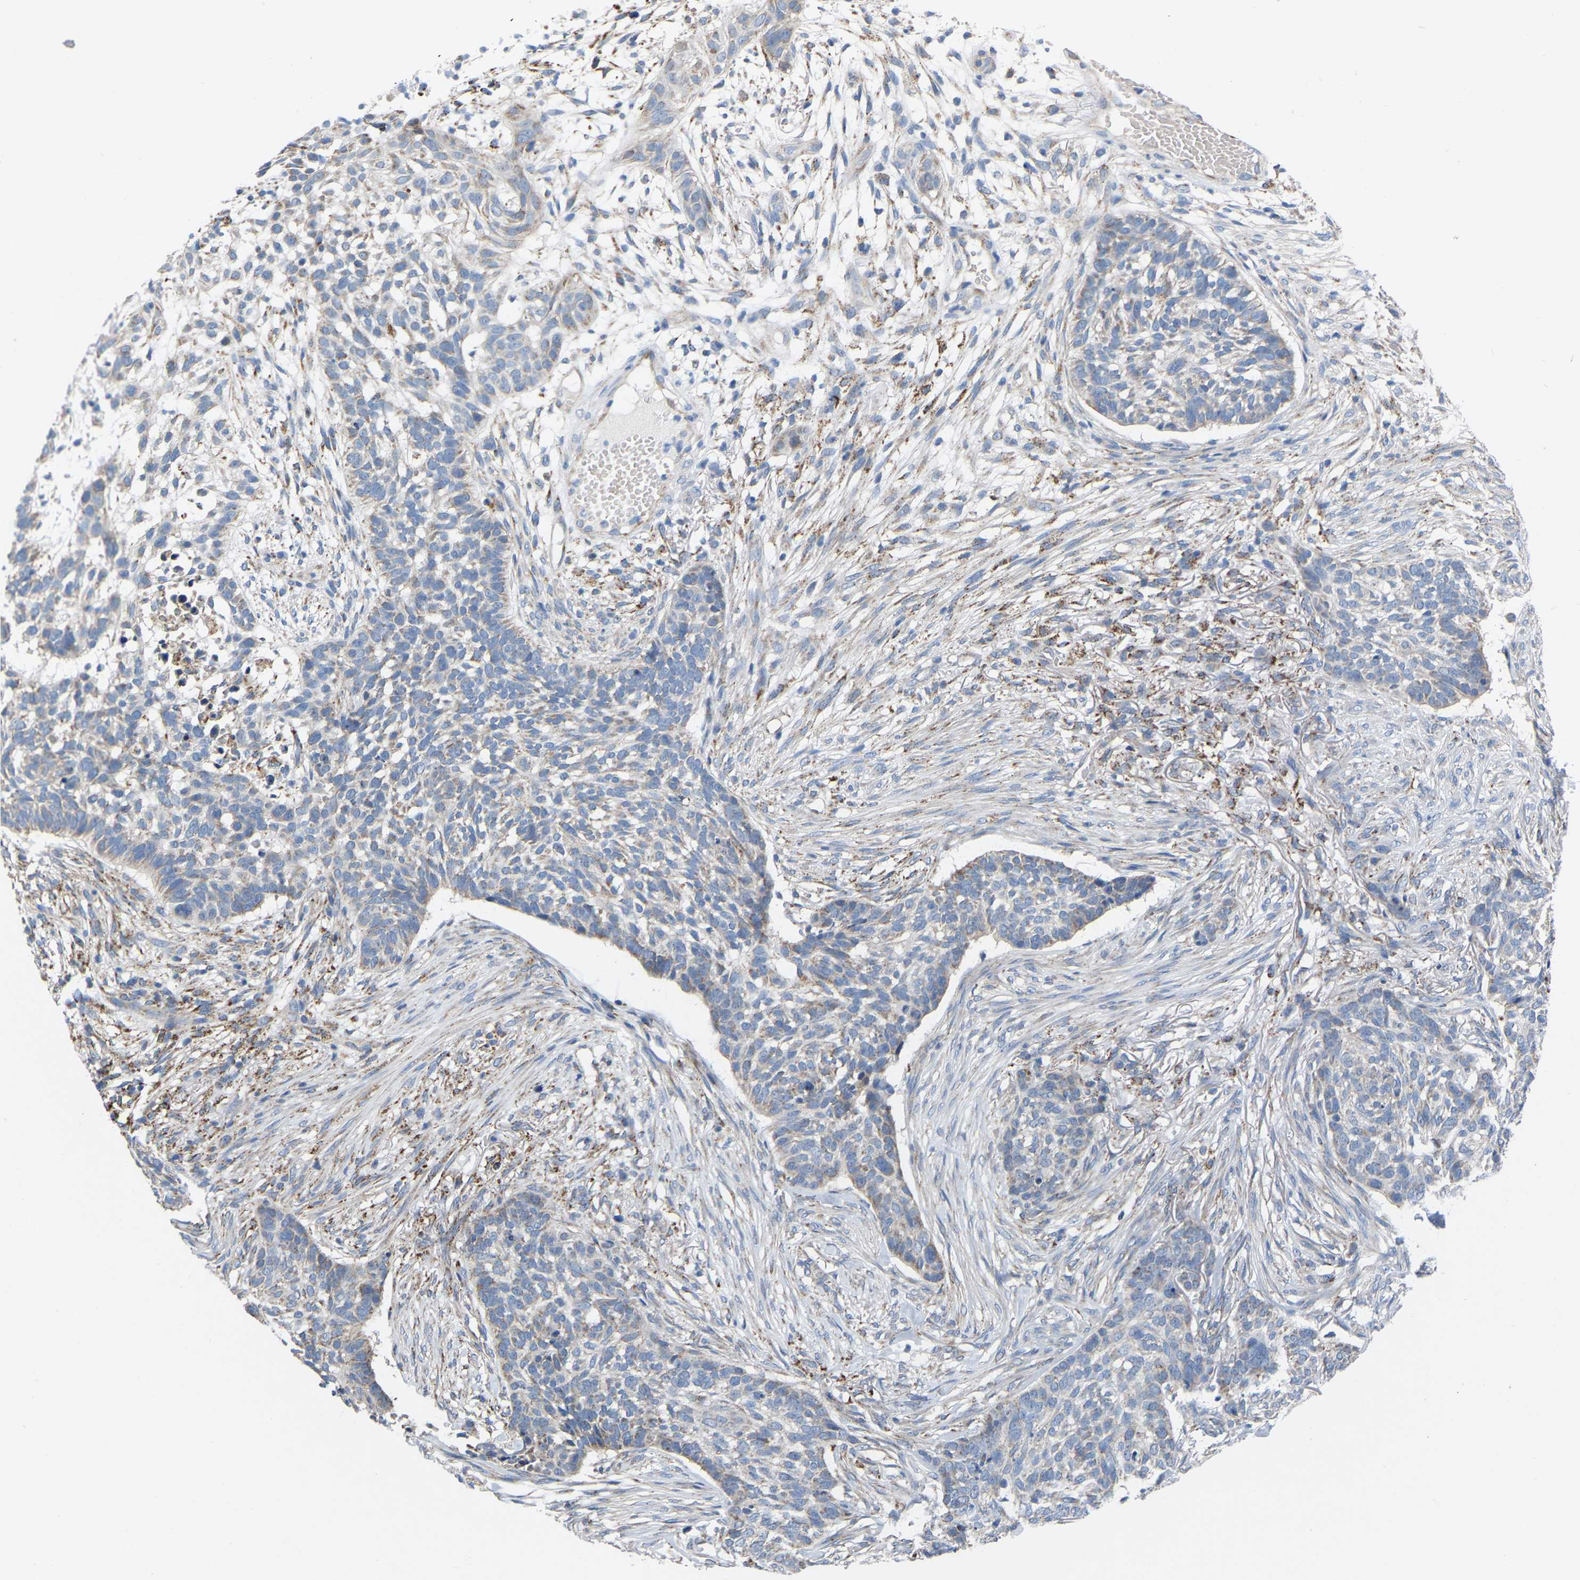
{"staining": {"intensity": "weak", "quantity": "<25%", "location": "cytoplasmic/membranous"}, "tissue": "skin cancer", "cell_type": "Tumor cells", "image_type": "cancer", "snomed": [{"axis": "morphology", "description": "Basal cell carcinoma"}, {"axis": "topography", "description": "Skin"}], "caption": "Immunohistochemistry histopathology image of neoplastic tissue: human skin basal cell carcinoma stained with DAB displays no significant protein staining in tumor cells.", "gene": "BCL10", "patient": {"sex": "male", "age": 85}}